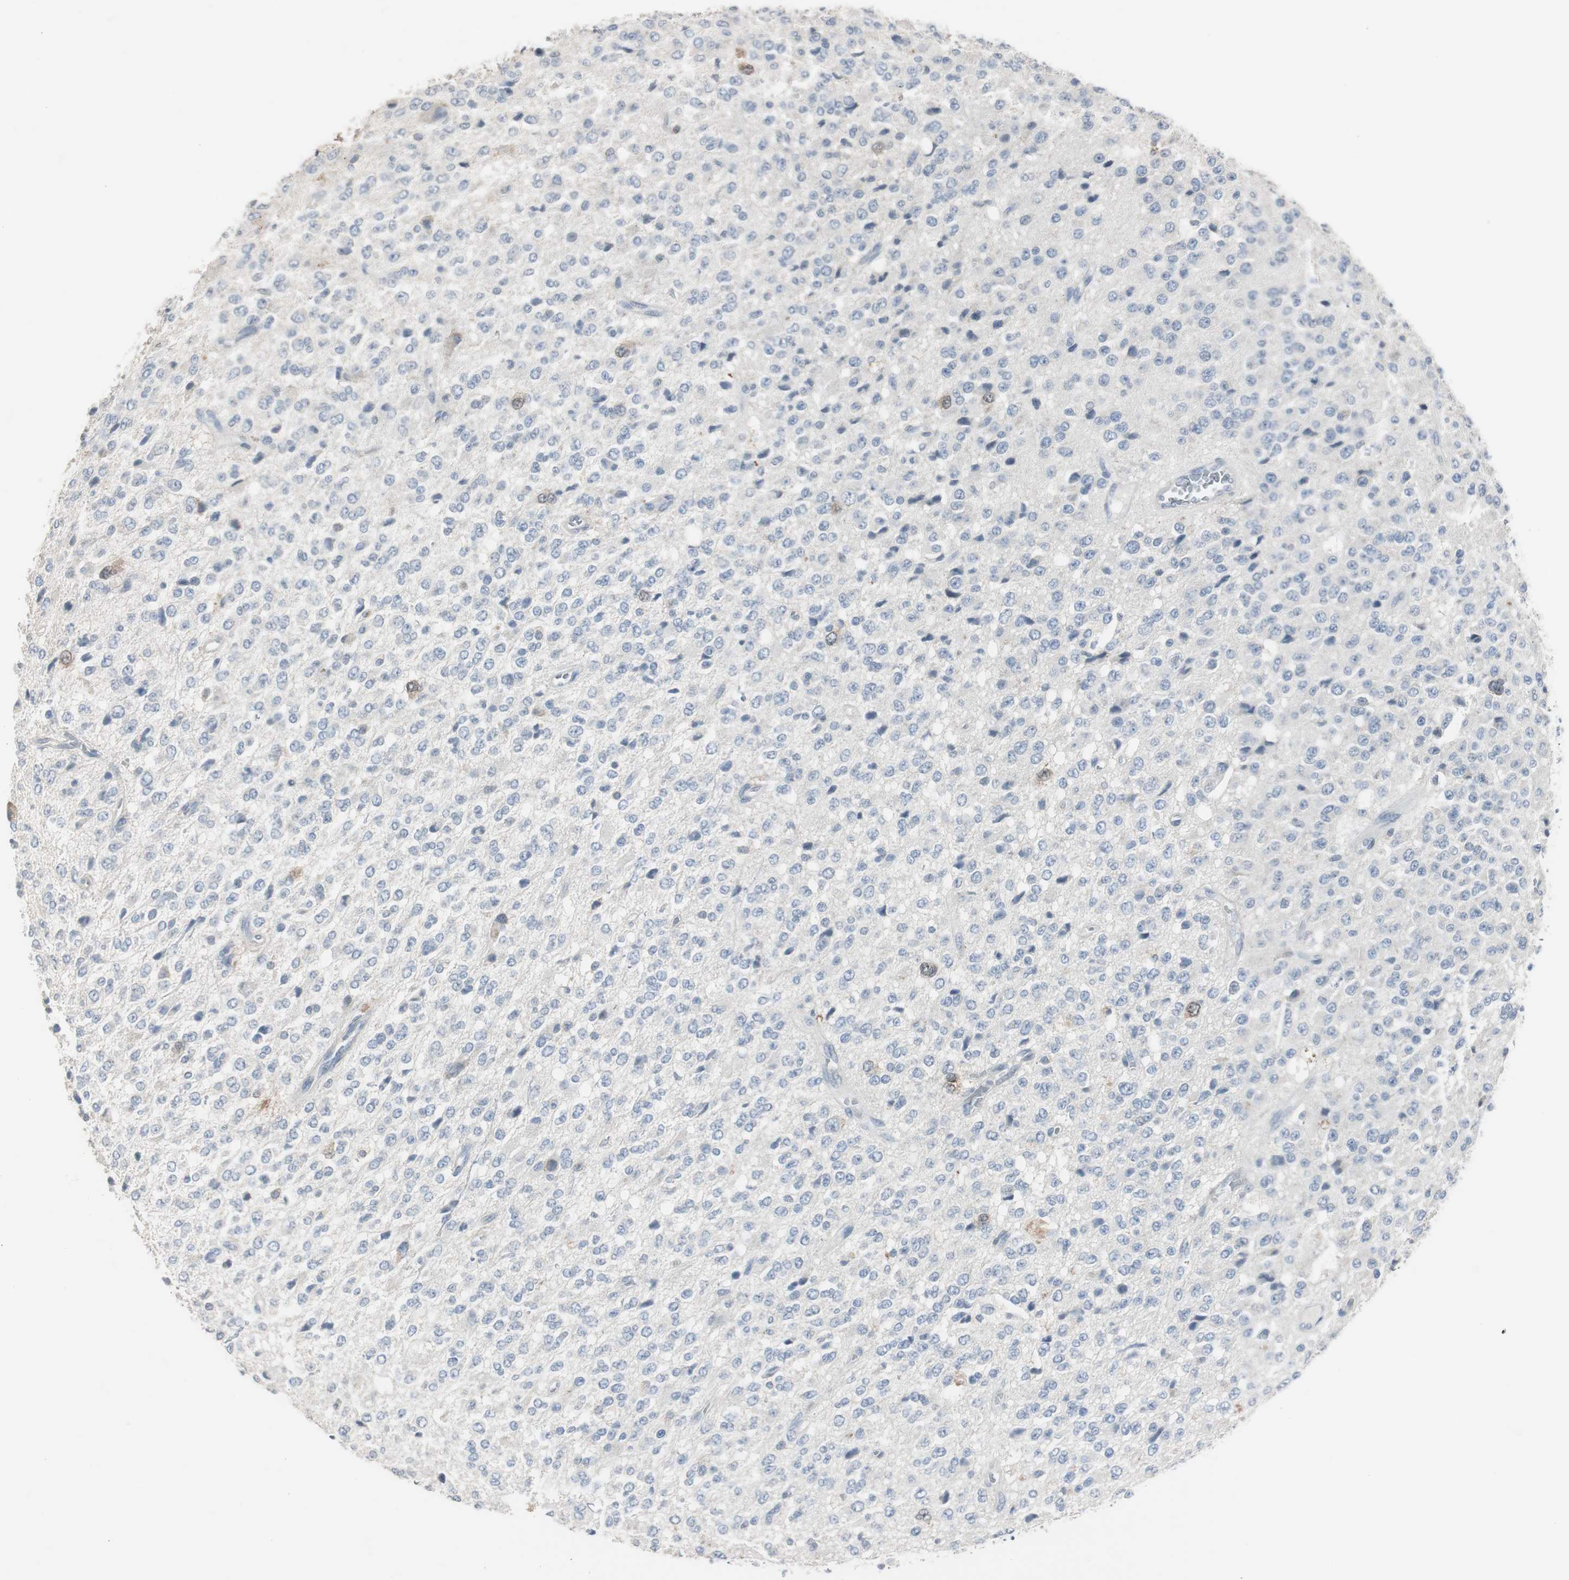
{"staining": {"intensity": "negative", "quantity": "none", "location": "none"}, "tissue": "glioma", "cell_type": "Tumor cells", "image_type": "cancer", "snomed": [{"axis": "morphology", "description": "Glioma, malignant, High grade"}, {"axis": "topography", "description": "pancreas cauda"}], "caption": "Glioma stained for a protein using immunohistochemistry (IHC) reveals no positivity tumor cells.", "gene": "TK1", "patient": {"sex": "male", "age": 60}}